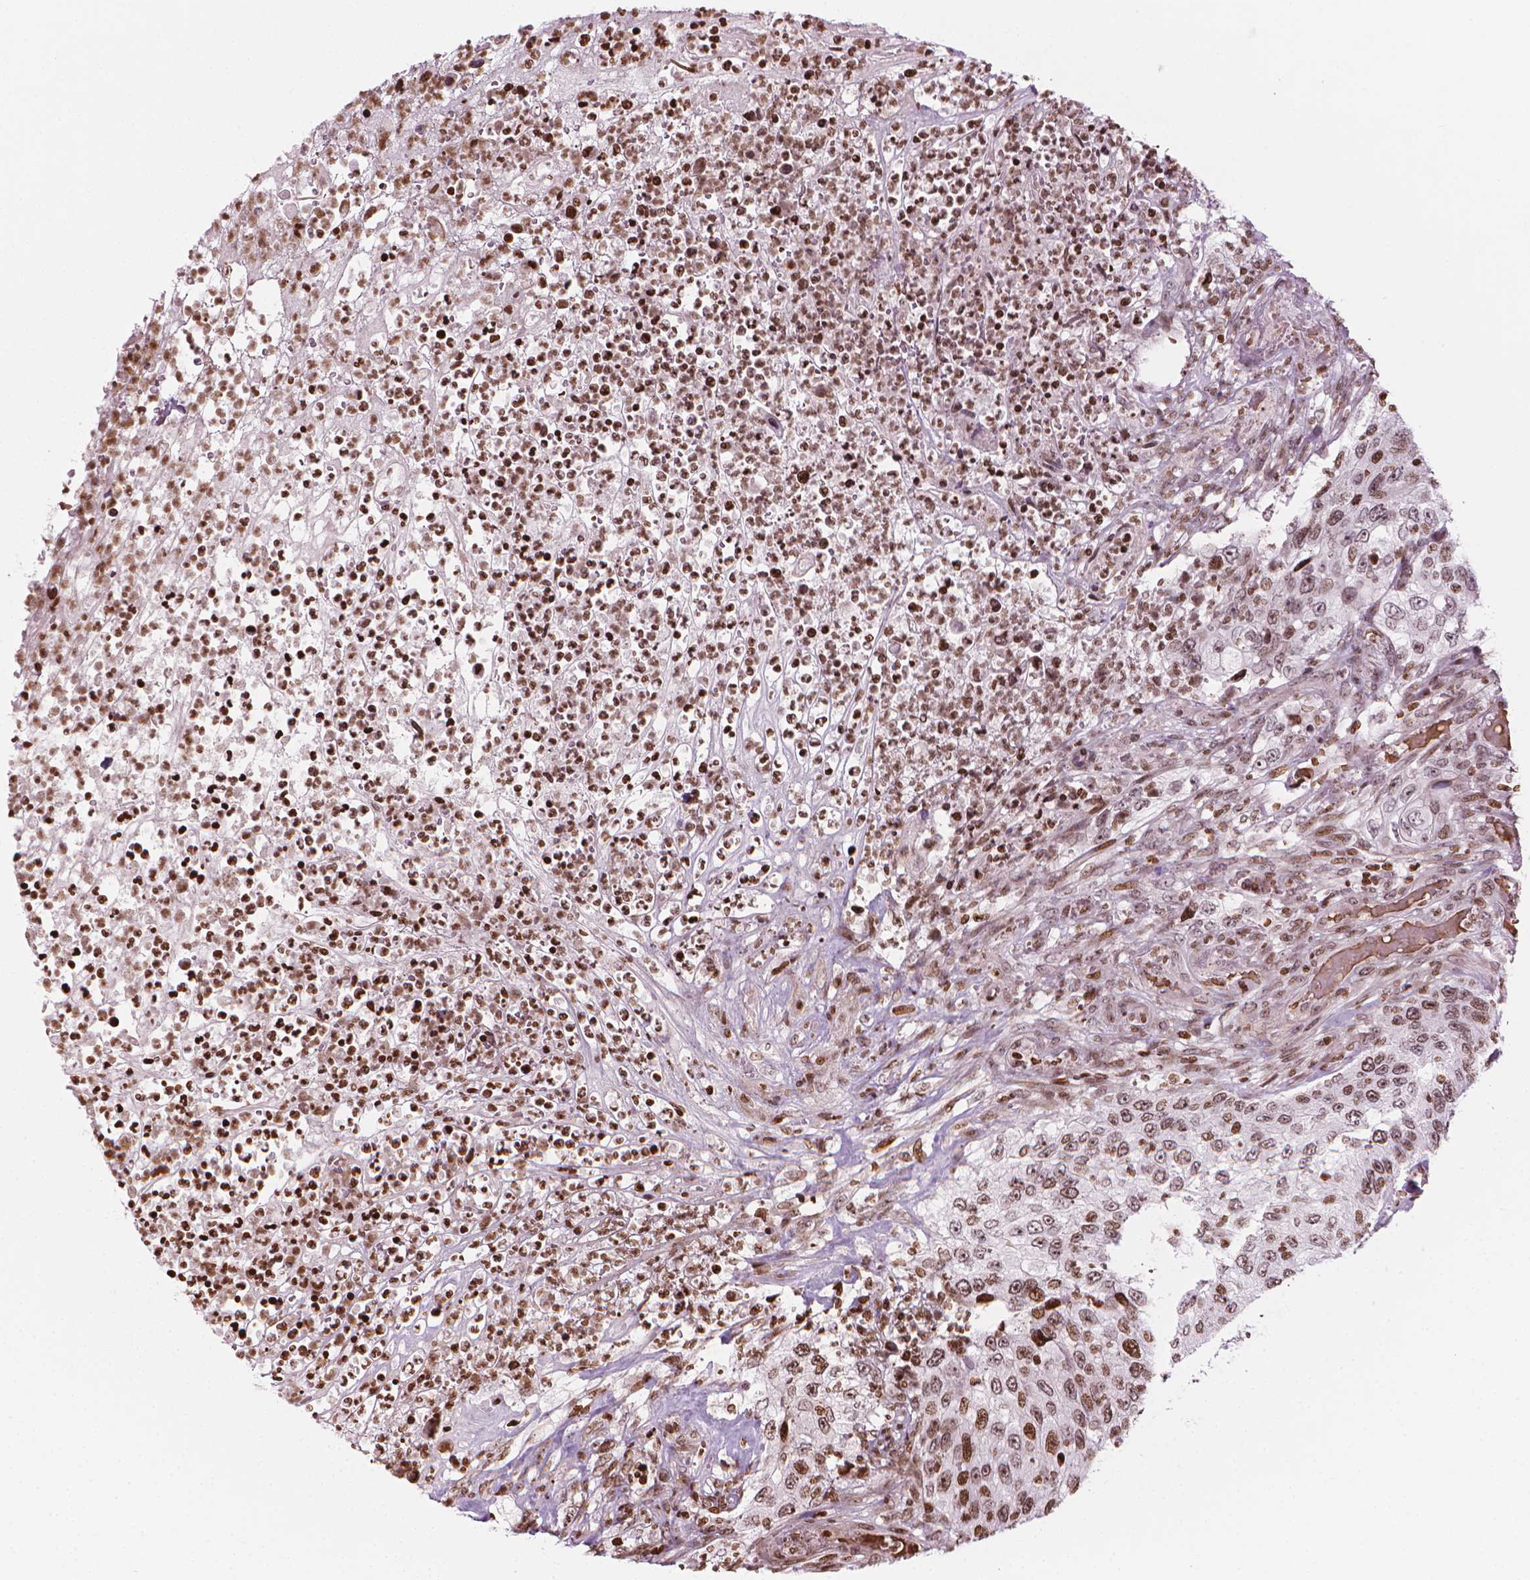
{"staining": {"intensity": "moderate", "quantity": ">75%", "location": "nuclear"}, "tissue": "urothelial cancer", "cell_type": "Tumor cells", "image_type": "cancer", "snomed": [{"axis": "morphology", "description": "Urothelial carcinoma, High grade"}, {"axis": "topography", "description": "Urinary bladder"}], "caption": "Immunohistochemistry (IHC) (DAB (3,3'-diaminobenzidine)) staining of human urothelial carcinoma (high-grade) displays moderate nuclear protein positivity in about >75% of tumor cells. Immunohistochemistry stains the protein in brown and the nuclei are stained blue.", "gene": "PIP4K2A", "patient": {"sex": "female", "age": 60}}